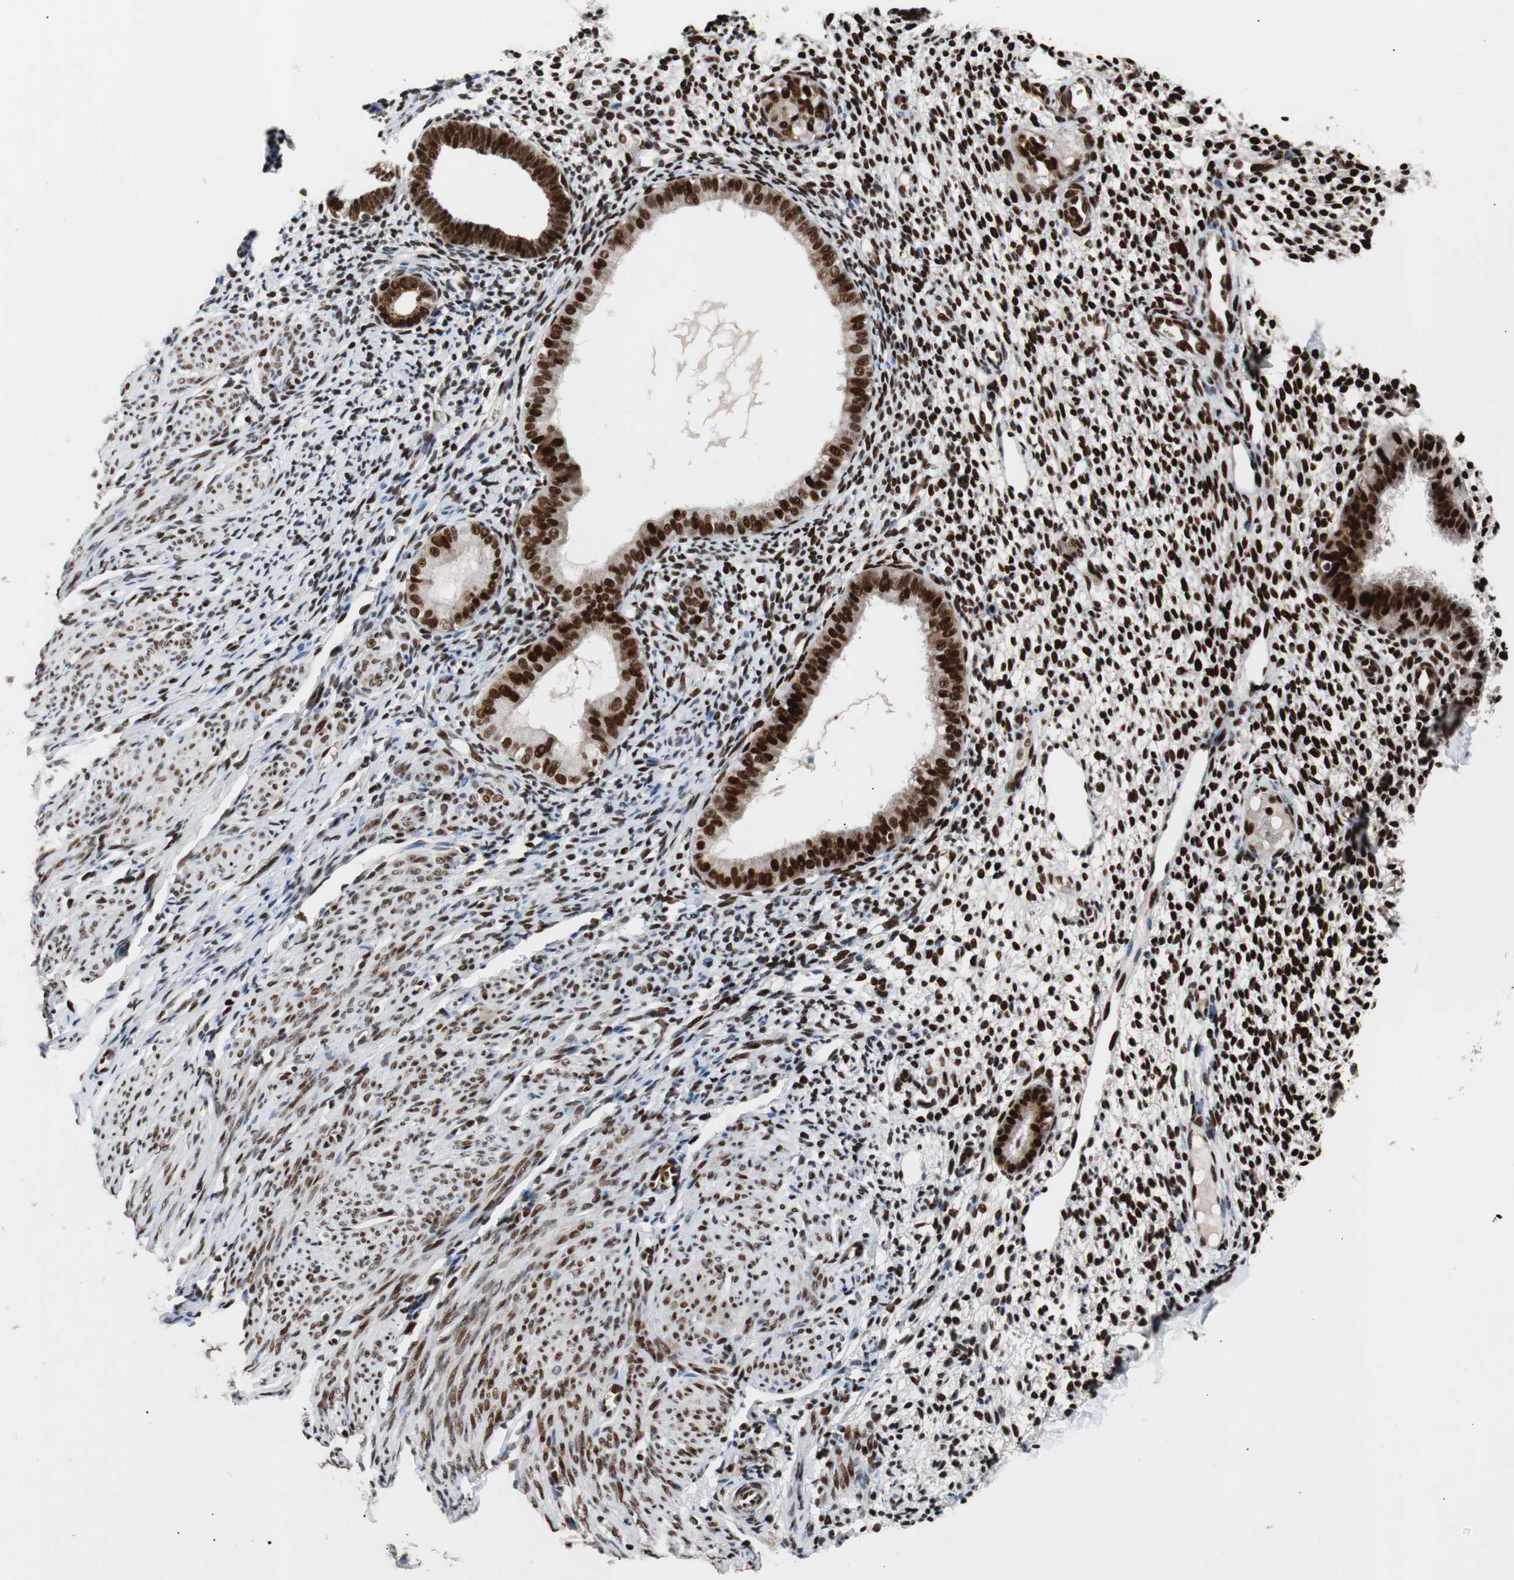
{"staining": {"intensity": "strong", "quantity": ">75%", "location": "nuclear"}, "tissue": "endometrium", "cell_type": "Cells in endometrial stroma", "image_type": "normal", "snomed": [{"axis": "morphology", "description": "Normal tissue, NOS"}, {"axis": "topography", "description": "Endometrium"}], "caption": "IHC micrograph of benign endometrium stained for a protein (brown), which displays high levels of strong nuclear positivity in about >75% of cells in endometrial stroma.", "gene": "NBL1", "patient": {"sex": "female", "age": 61}}